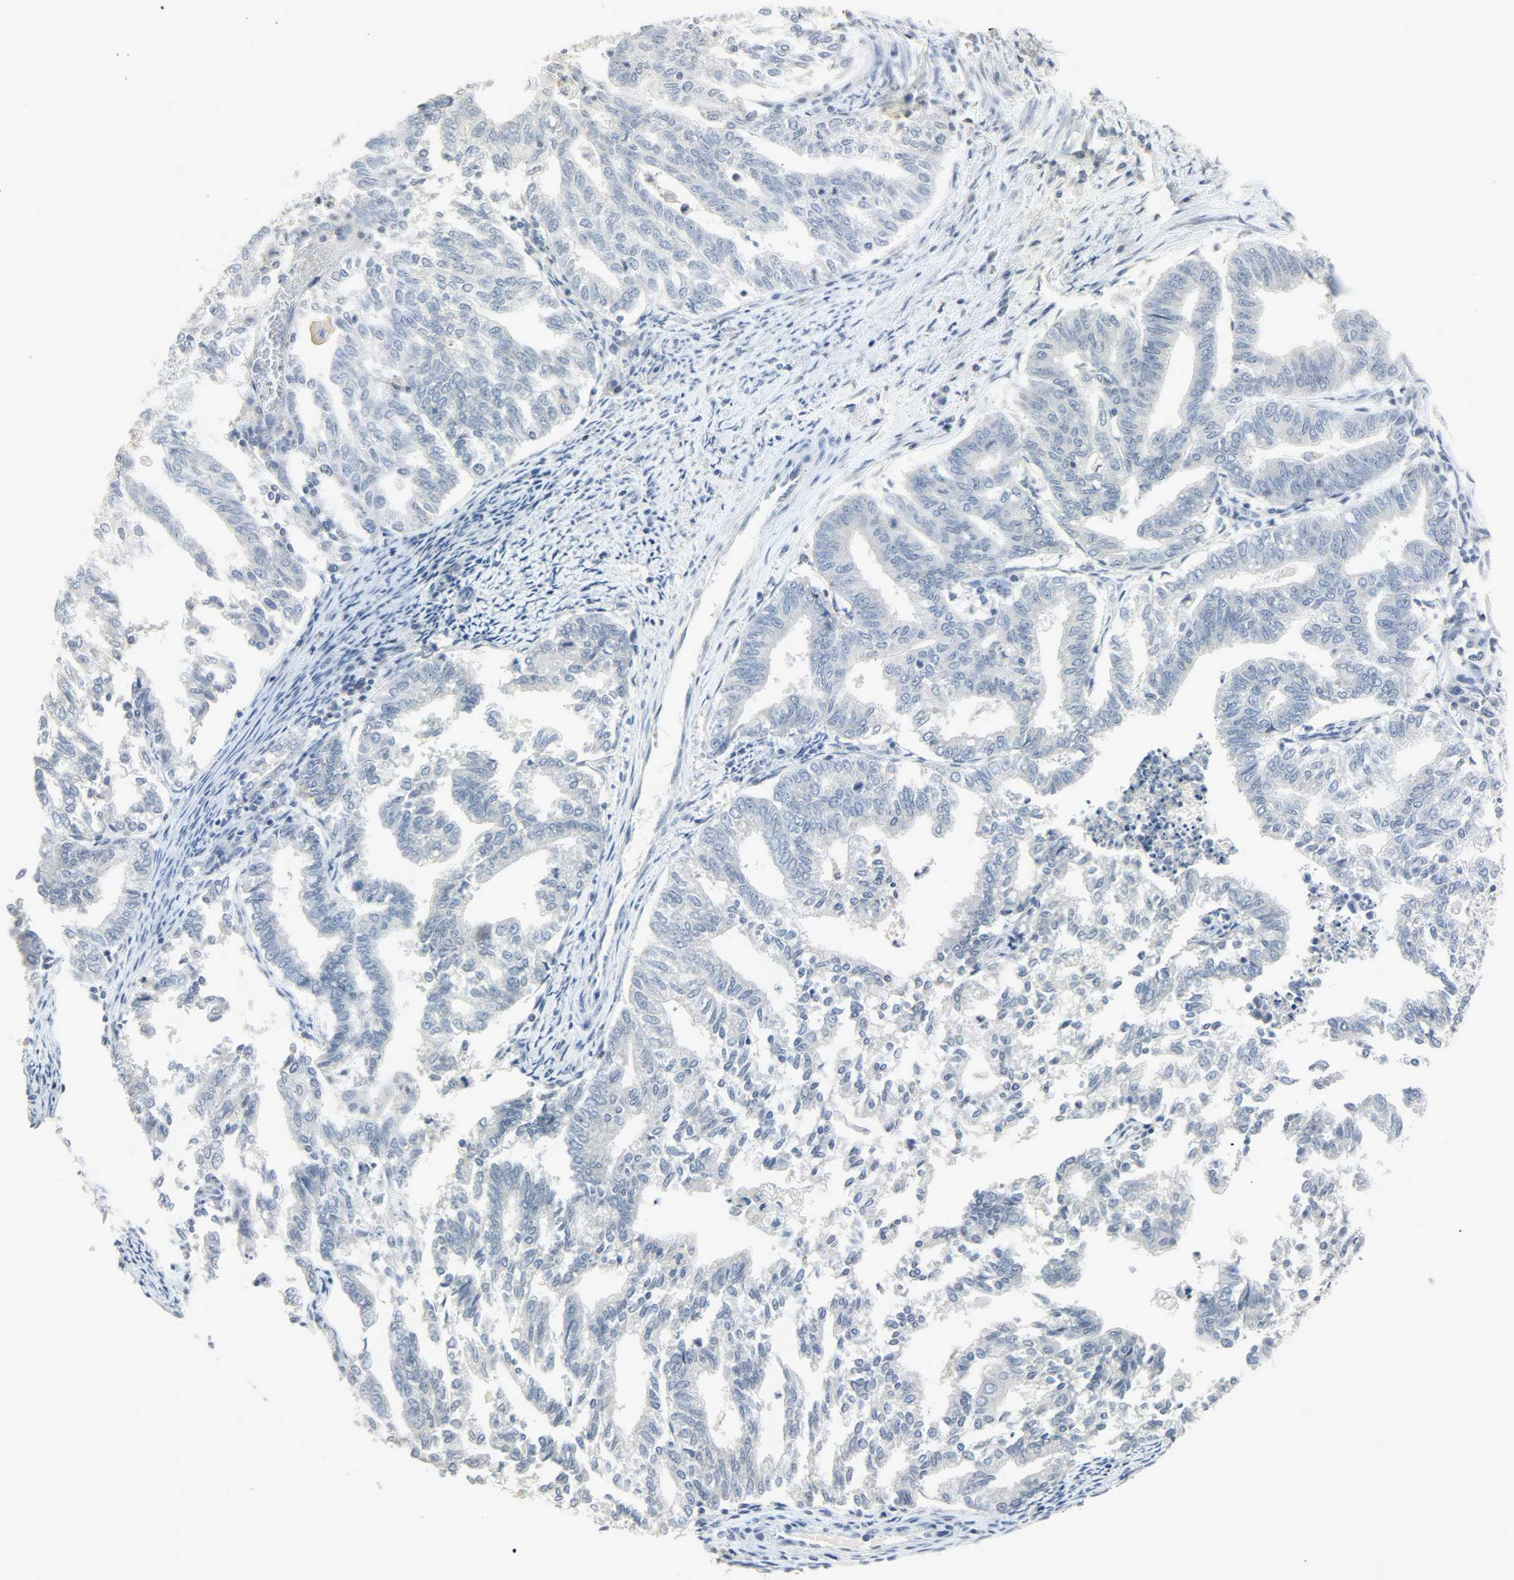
{"staining": {"intensity": "negative", "quantity": "none", "location": "none"}, "tissue": "endometrial cancer", "cell_type": "Tumor cells", "image_type": "cancer", "snomed": [{"axis": "morphology", "description": "Adenocarcinoma, NOS"}, {"axis": "topography", "description": "Endometrium"}], "caption": "A micrograph of endometrial cancer stained for a protein demonstrates no brown staining in tumor cells.", "gene": "CAMK4", "patient": {"sex": "female", "age": 79}}